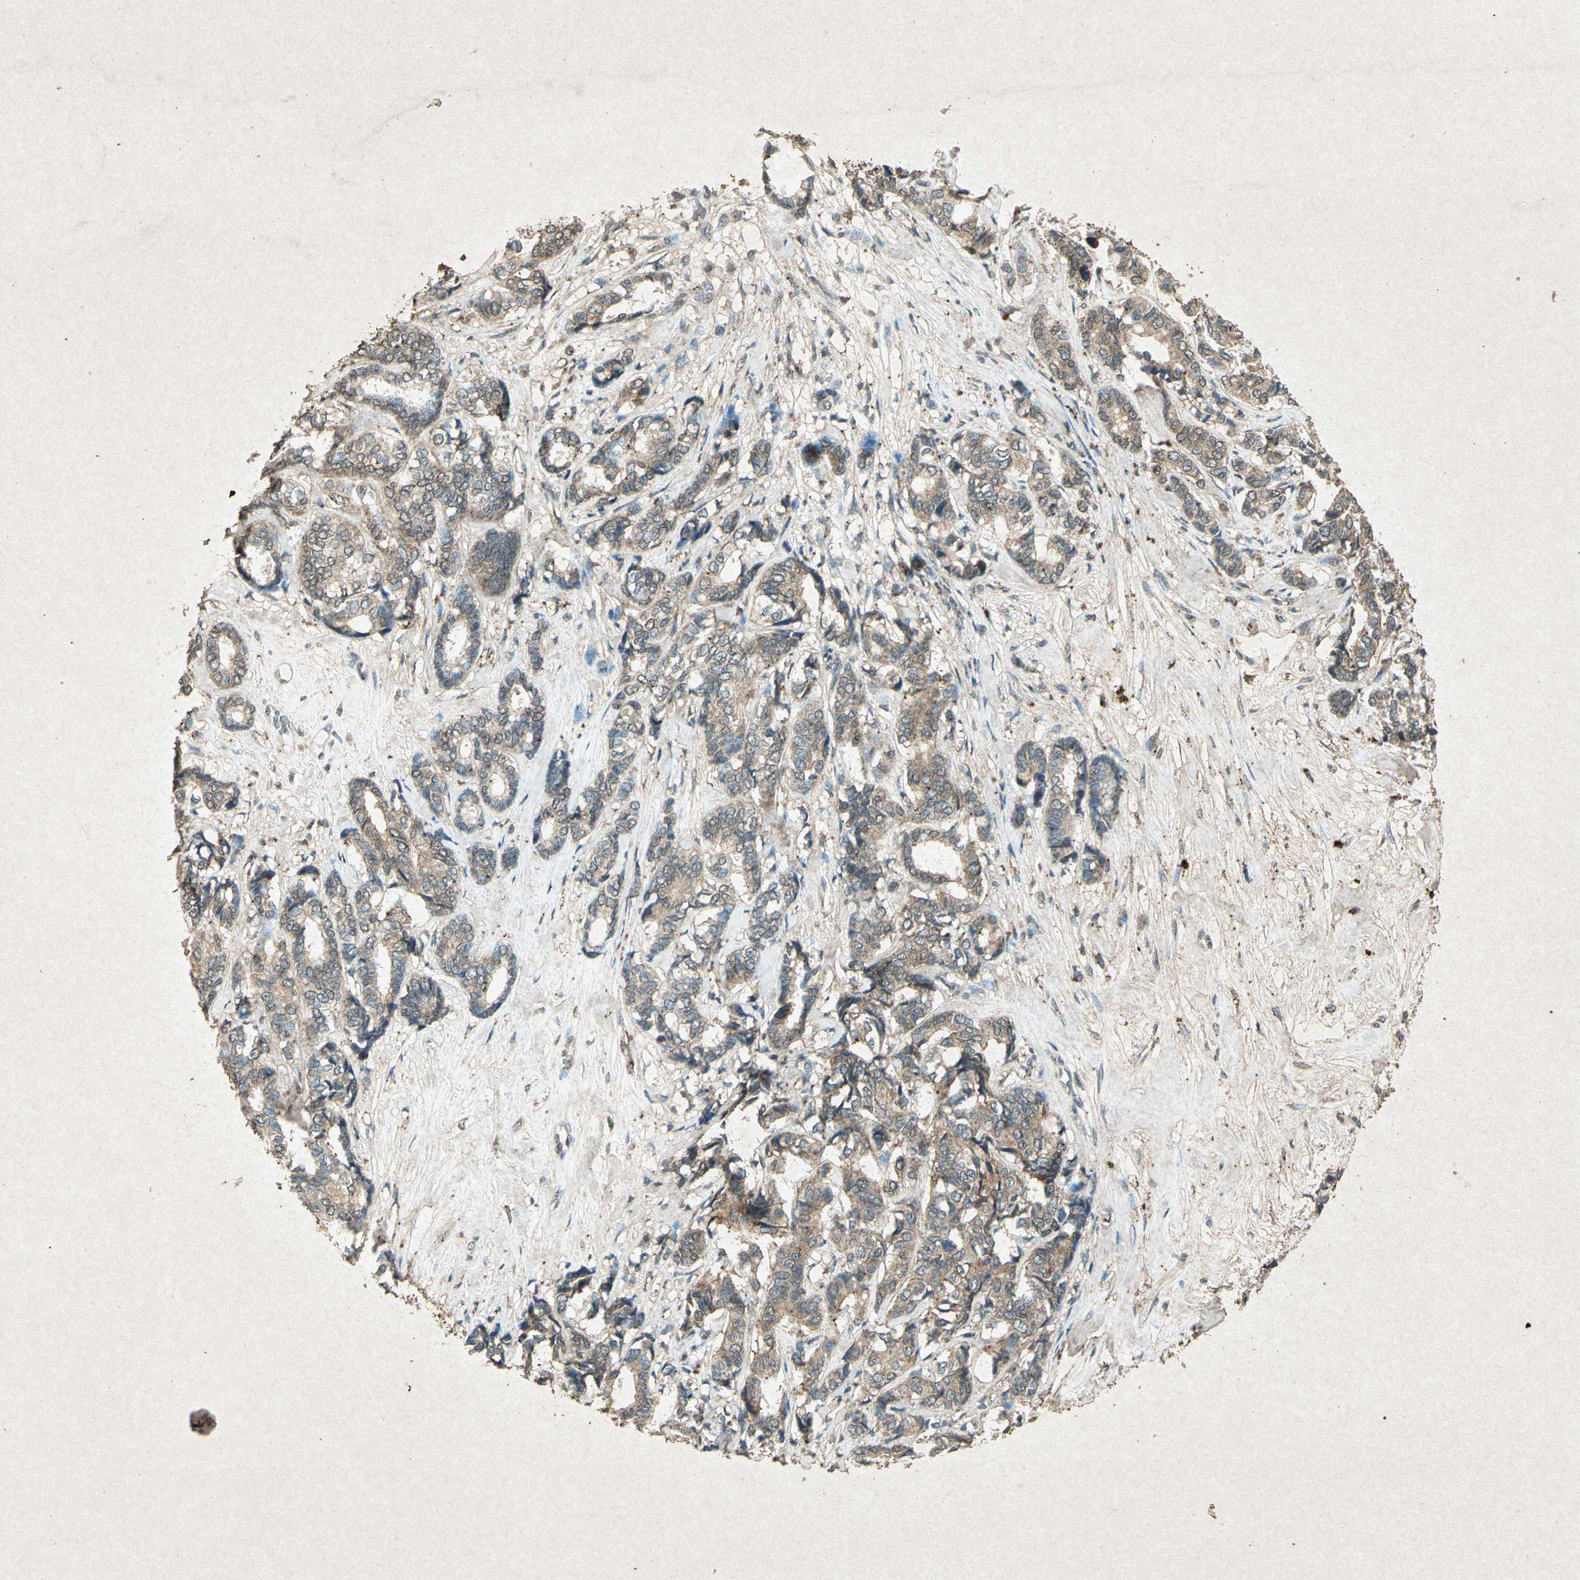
{"staining": {"intensity": "weak", "quantity": ">75%", "location": "cytoplasmic/membranous"}, "tissue": "breast cancer", "cell_type": "Tumor cells", "image_type": "cancer", "snomed": [{"axis": "morphology", "description": "Duct carcinoma"}, {"axis": "topography", "description": "Breast"}], "caption": "Immunohistochemical staining of breast cancer demonstrates low levels of weak cytoplasmic/membranous protein expression in about >75% of tumor cells.", "gene": "PSEN1", "patient": {"sex": "female", "age": 87}}